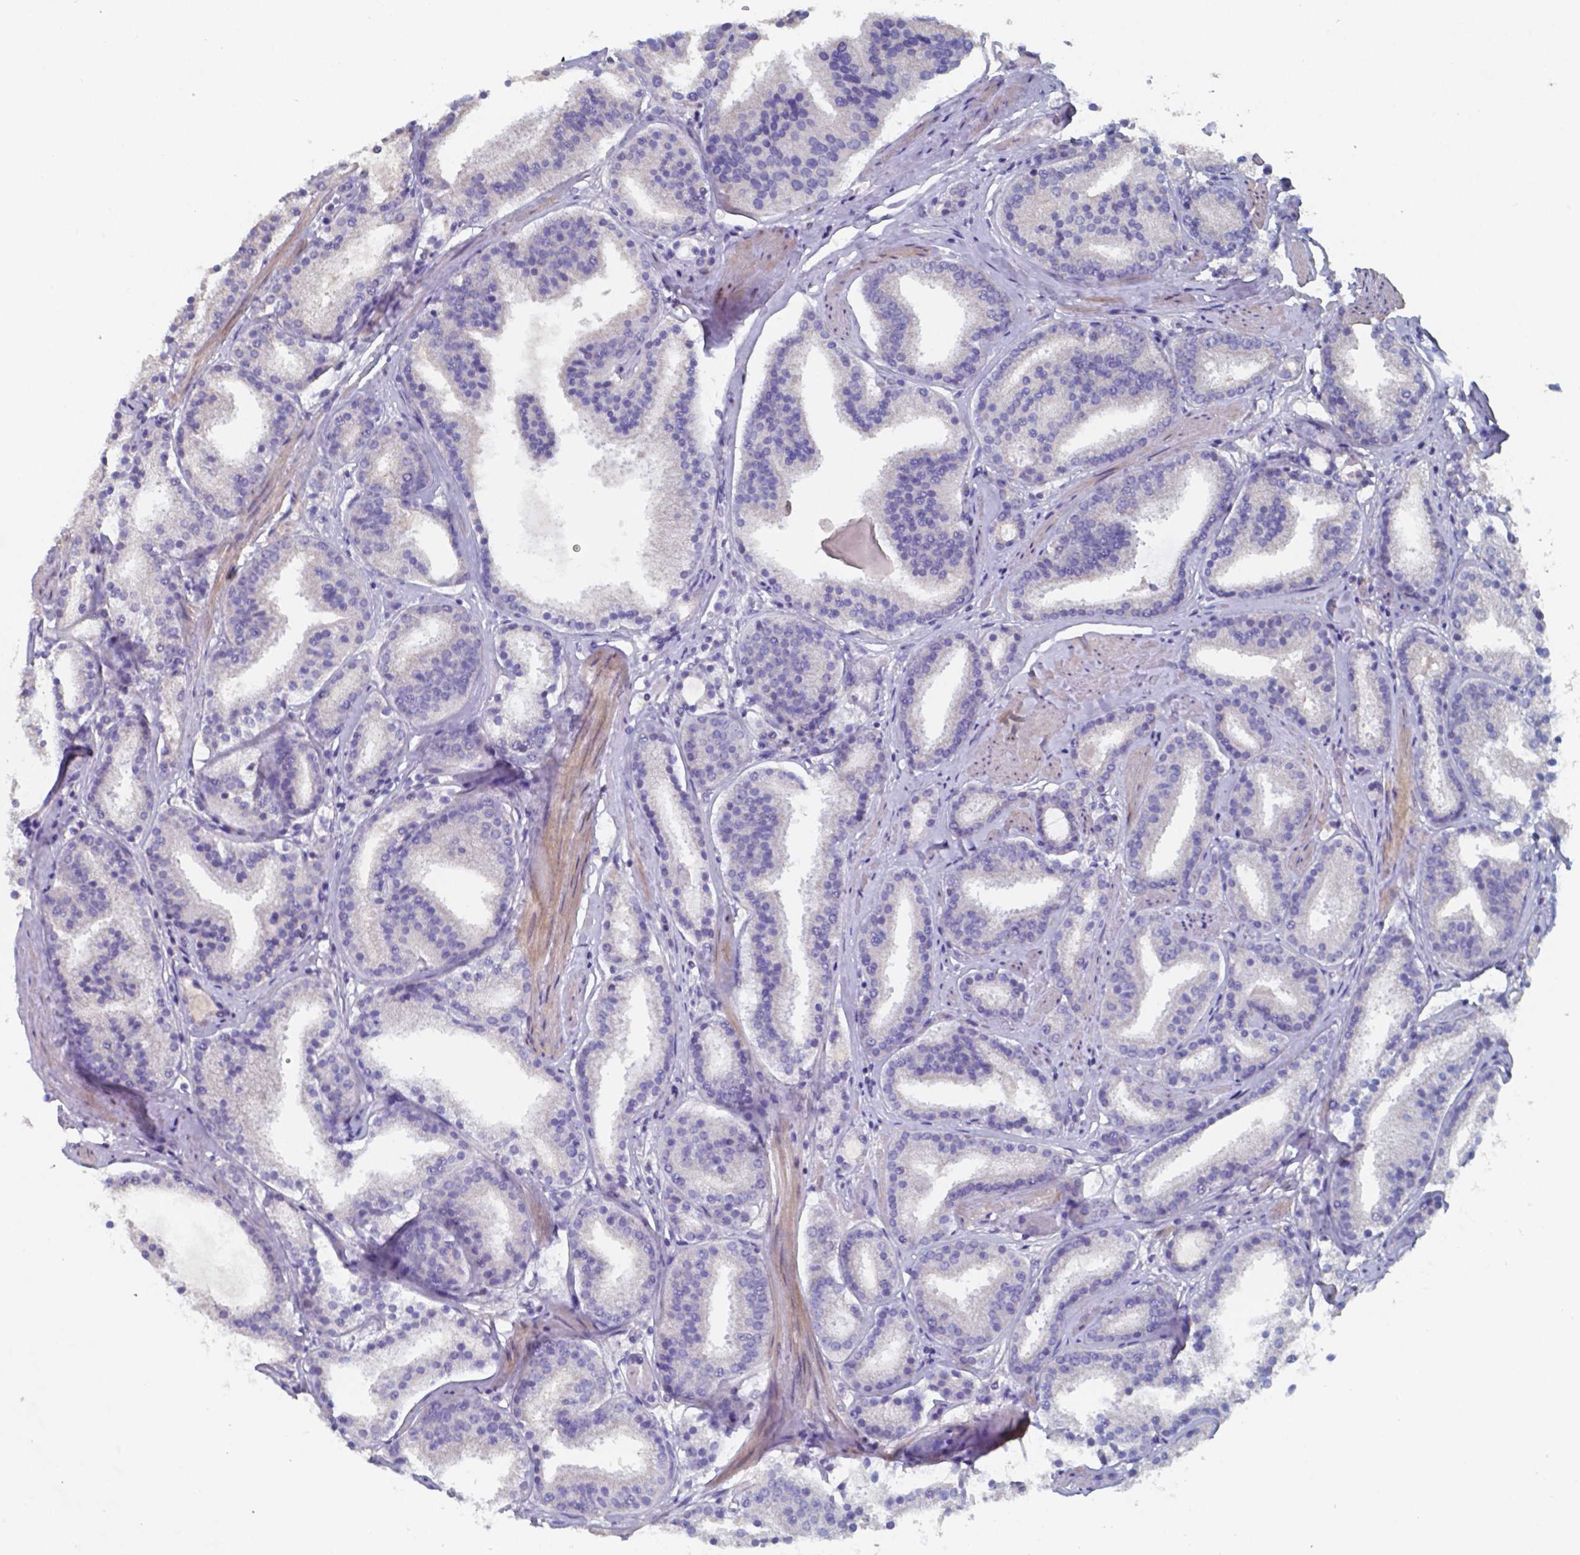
{"staining": {"intensity": "negative", "quantity": "none", "location": "none"}, "tissue": "prostate cancer", "cell_type": "Tumor cells", "image_type": "cancer", "snomed": [{"axis": "morphology", "description": "Adenocarcinoma, High grade"}, {"axis": "topography", "description": "Prostate"}], "caption": "Immunohistochemistry image of human prostate cancer (adenocarcinoma (high-grade)) stained for a protein (brown), which reveals no positivity in tumor cells. The staining was performed using DAB to visualize the protein expression in brown, while the nuclei were stained in blue with hematoxylin (Magnification: 20x).", "gene": "FOXJ1", "patient": {"sex": "male", "age": 63}}